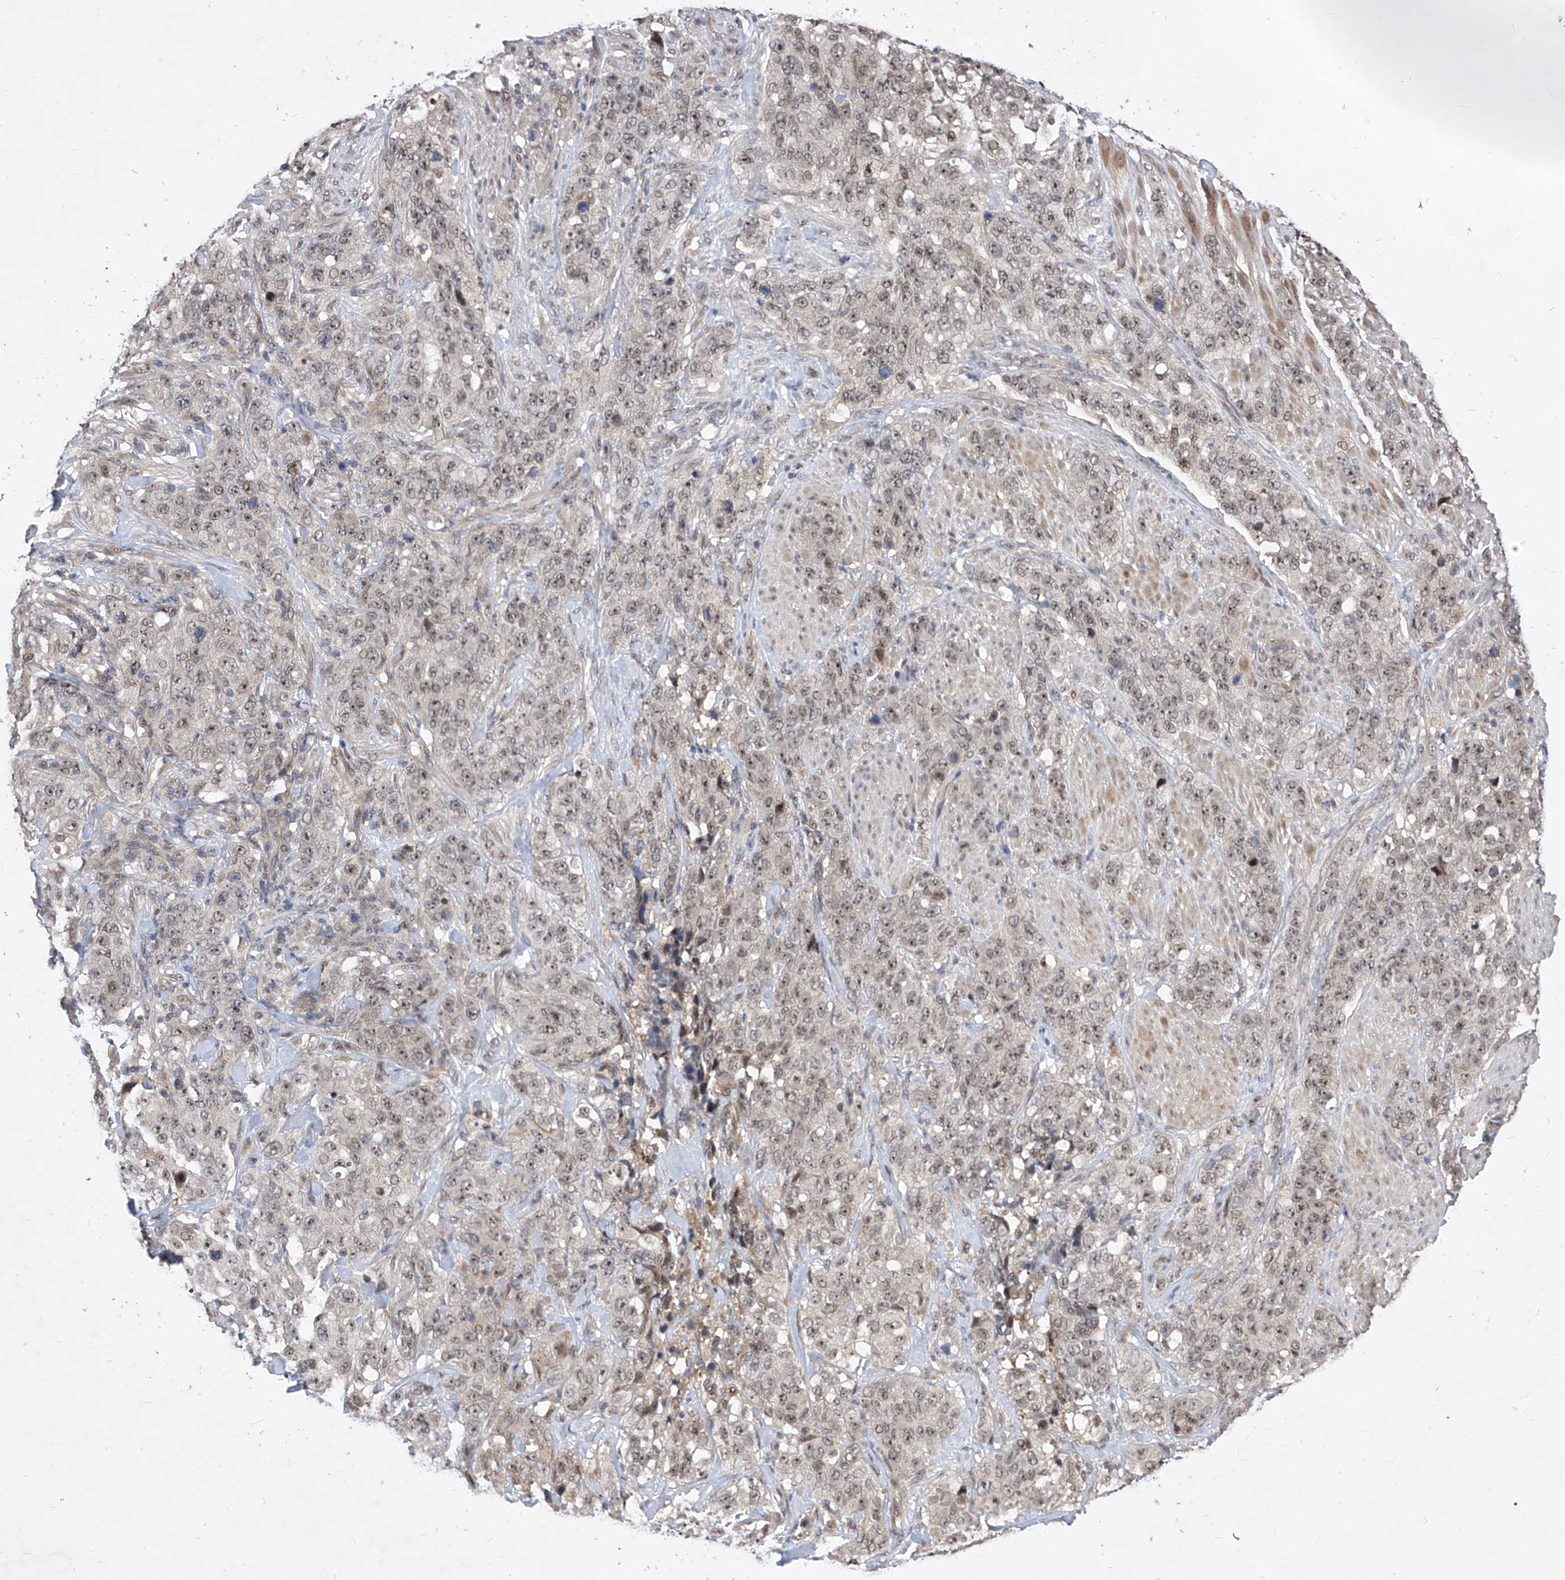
{"staining": {"intensity": "weak", "quantity": ">75%", "location": "nuclear"}, "tissue": "stomach cancer", "cell_type": "Tumor cells", "image_type": "cancer", "snomed": [{"axis": "morphology", "description": "Adenocarcinoma, NOS"}, {"axis": "topography", "description": "Stomach"}], "caption": "Approximately >75% of tumor cells in stomach cancer (adenocarcinoma) reveal weak nuclear protein expression as visualized by brown immunohistochemical staining.", "gene": "LGR4", "patient": {"sex": "male", "age": 48}}